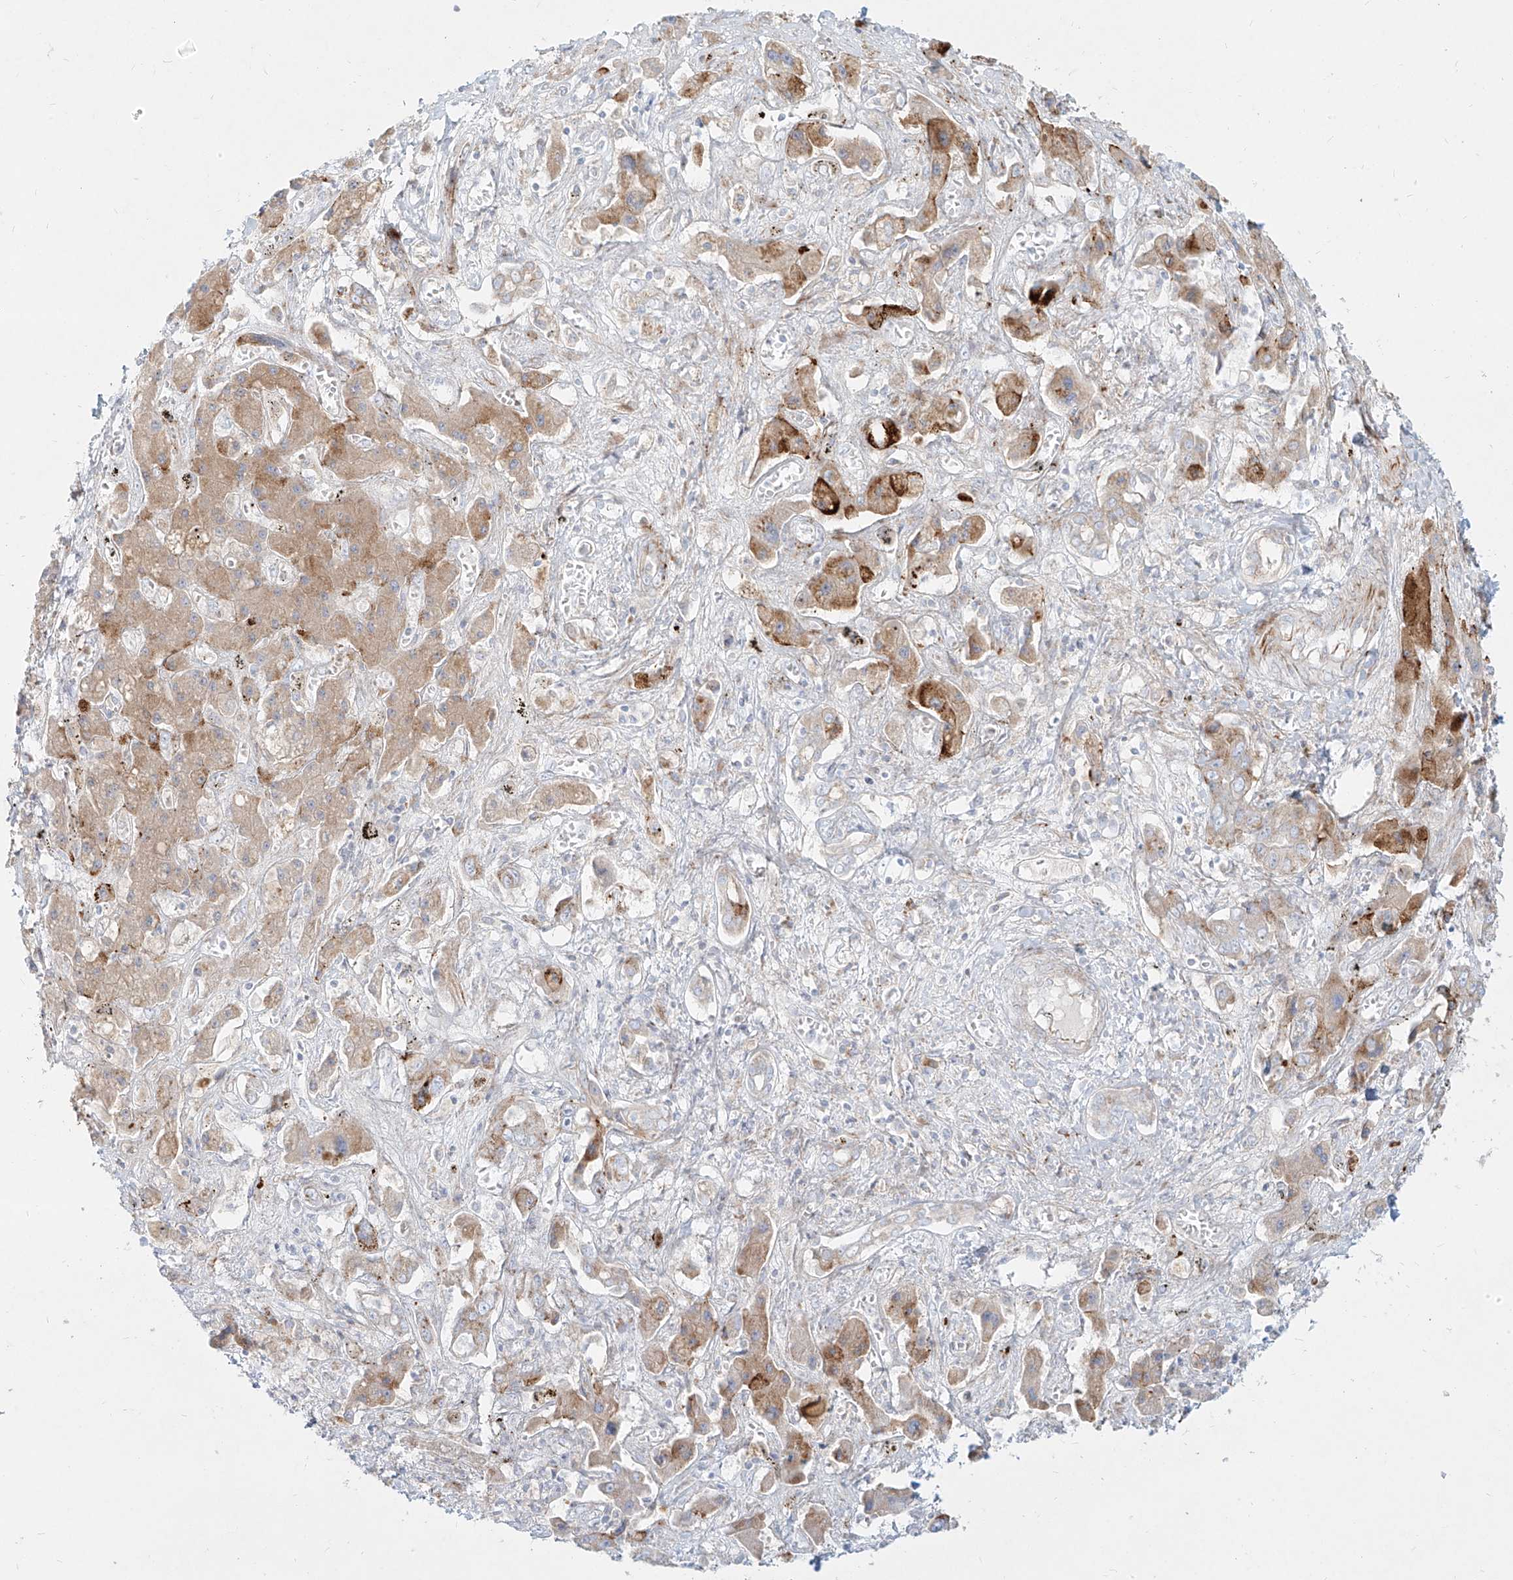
{"staining": {"intensity": "weak", "quantity": ">75%", "location": "cytoplasmic/membranous"}, "tissue": "liver cancer", "cell_type": "Tumor cells", "image_type": "cancer", "snomed": [{"axis": "morphology", "description": "Cholangiocarcinoma"}, {"axis": "topography", "description": "Liver"}], "caption": "A brown stain shows weak cytoplasmic/membranous expression of a protein in liver cancer tumor cells. The staining was performed using DAB (3,3'-diaminobenzidine) to visualize the protein expression in brown, while the nuclei were stained in blue with hematoxylin (Magnification: 20x).", "gene": "MTX2", "patient": {"sex": "male", "age": 67}}